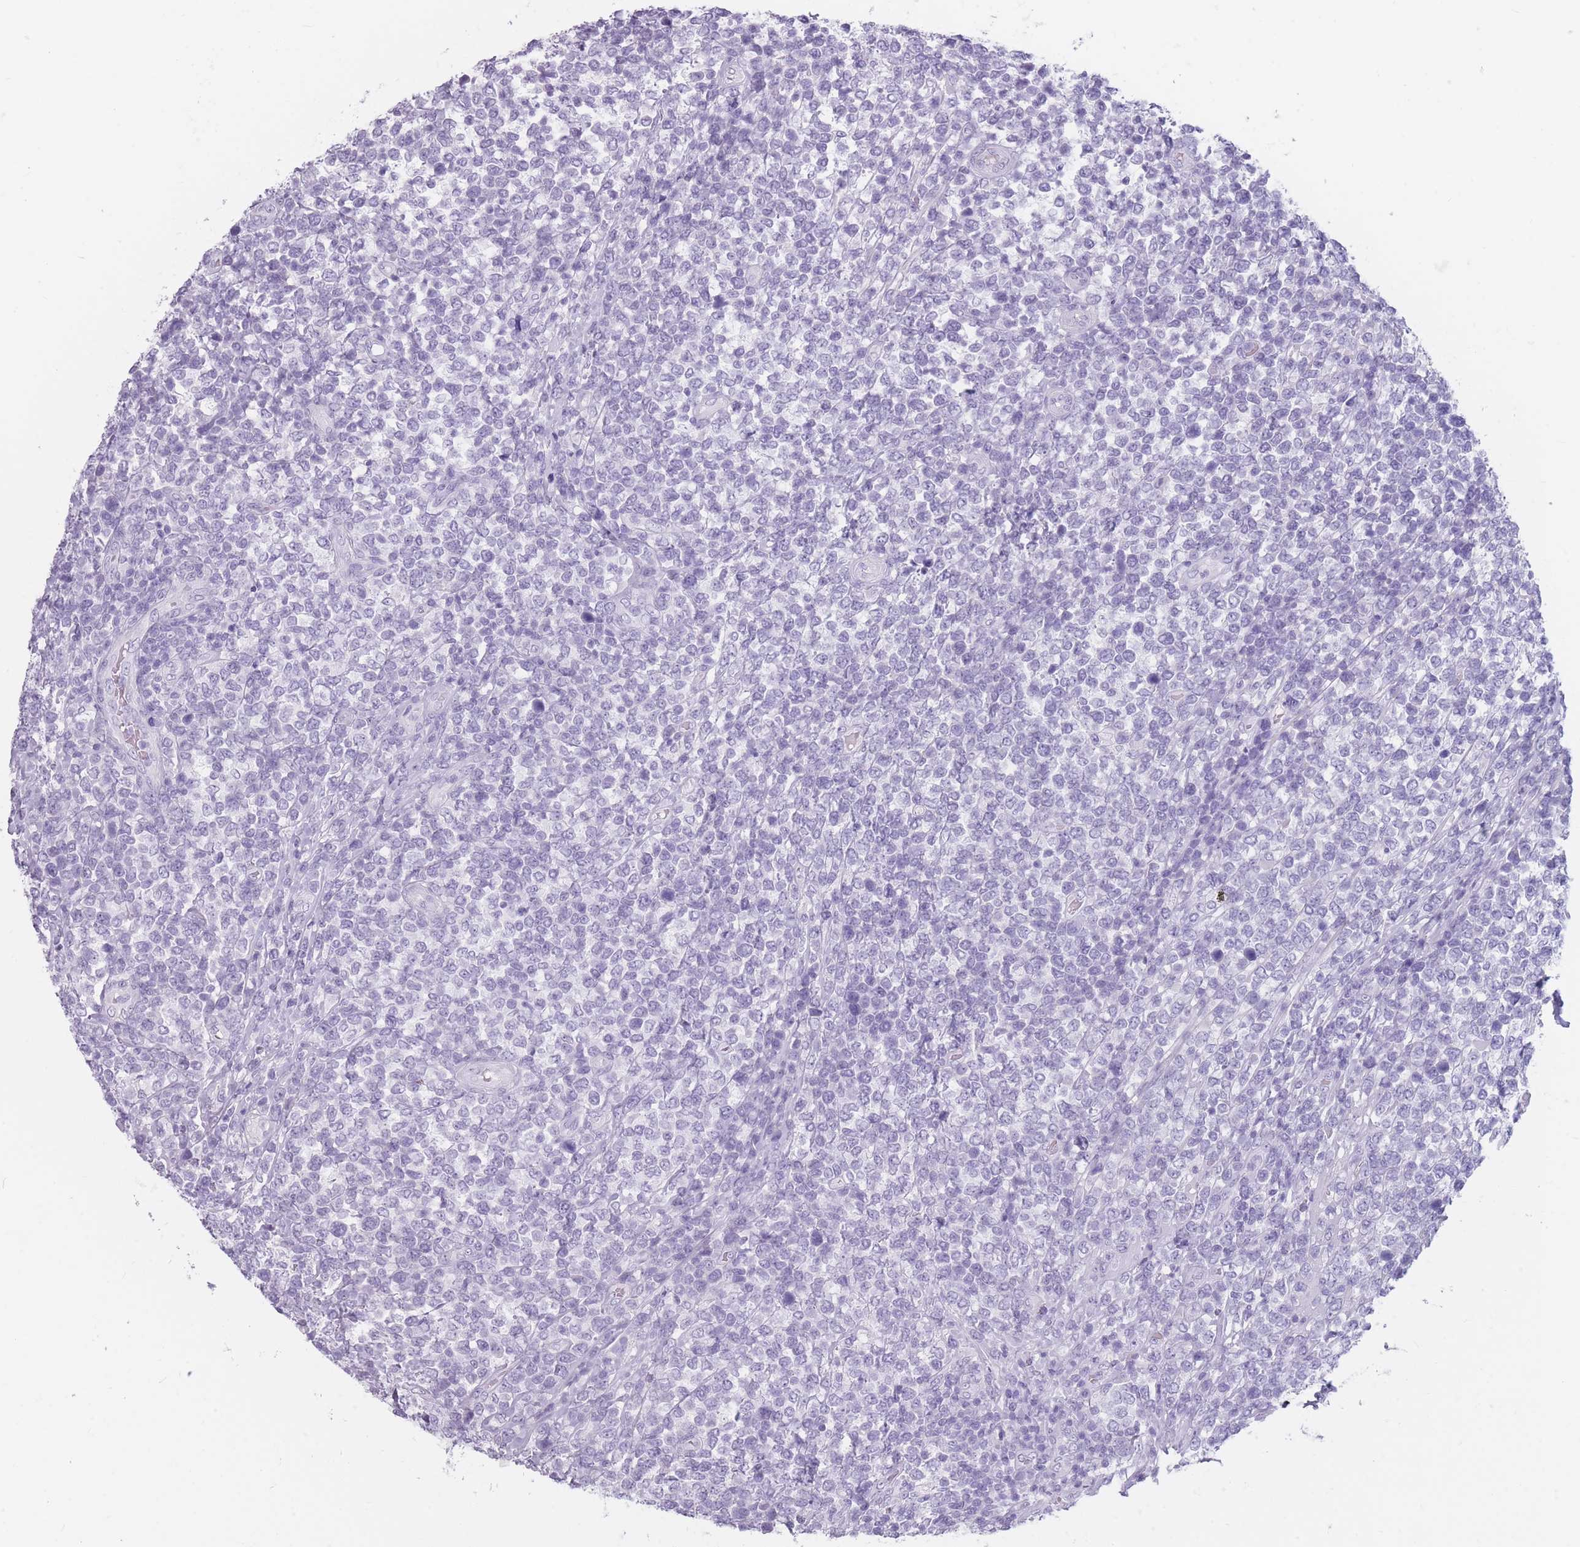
{"staining": {"intensity": "negative", "quantity": "none", "location": "none"}, "tissue": "lymphoma", "cell_type": "Tumor cells", "image_type": "cancer", "snomed": [{"axis": "morphology", "description": "Malignant lymphoma, non-Hodgkin's type, High grade"}, {"axis": "topography", "description": "Soft tissue"}], "caption": "Tumor cells are negative for protein expression in human high-grade malignant lymphoma, non-Hodgkin's type.", "gene": "CCNO", "patient": {"sex": "female", "age": 56}}